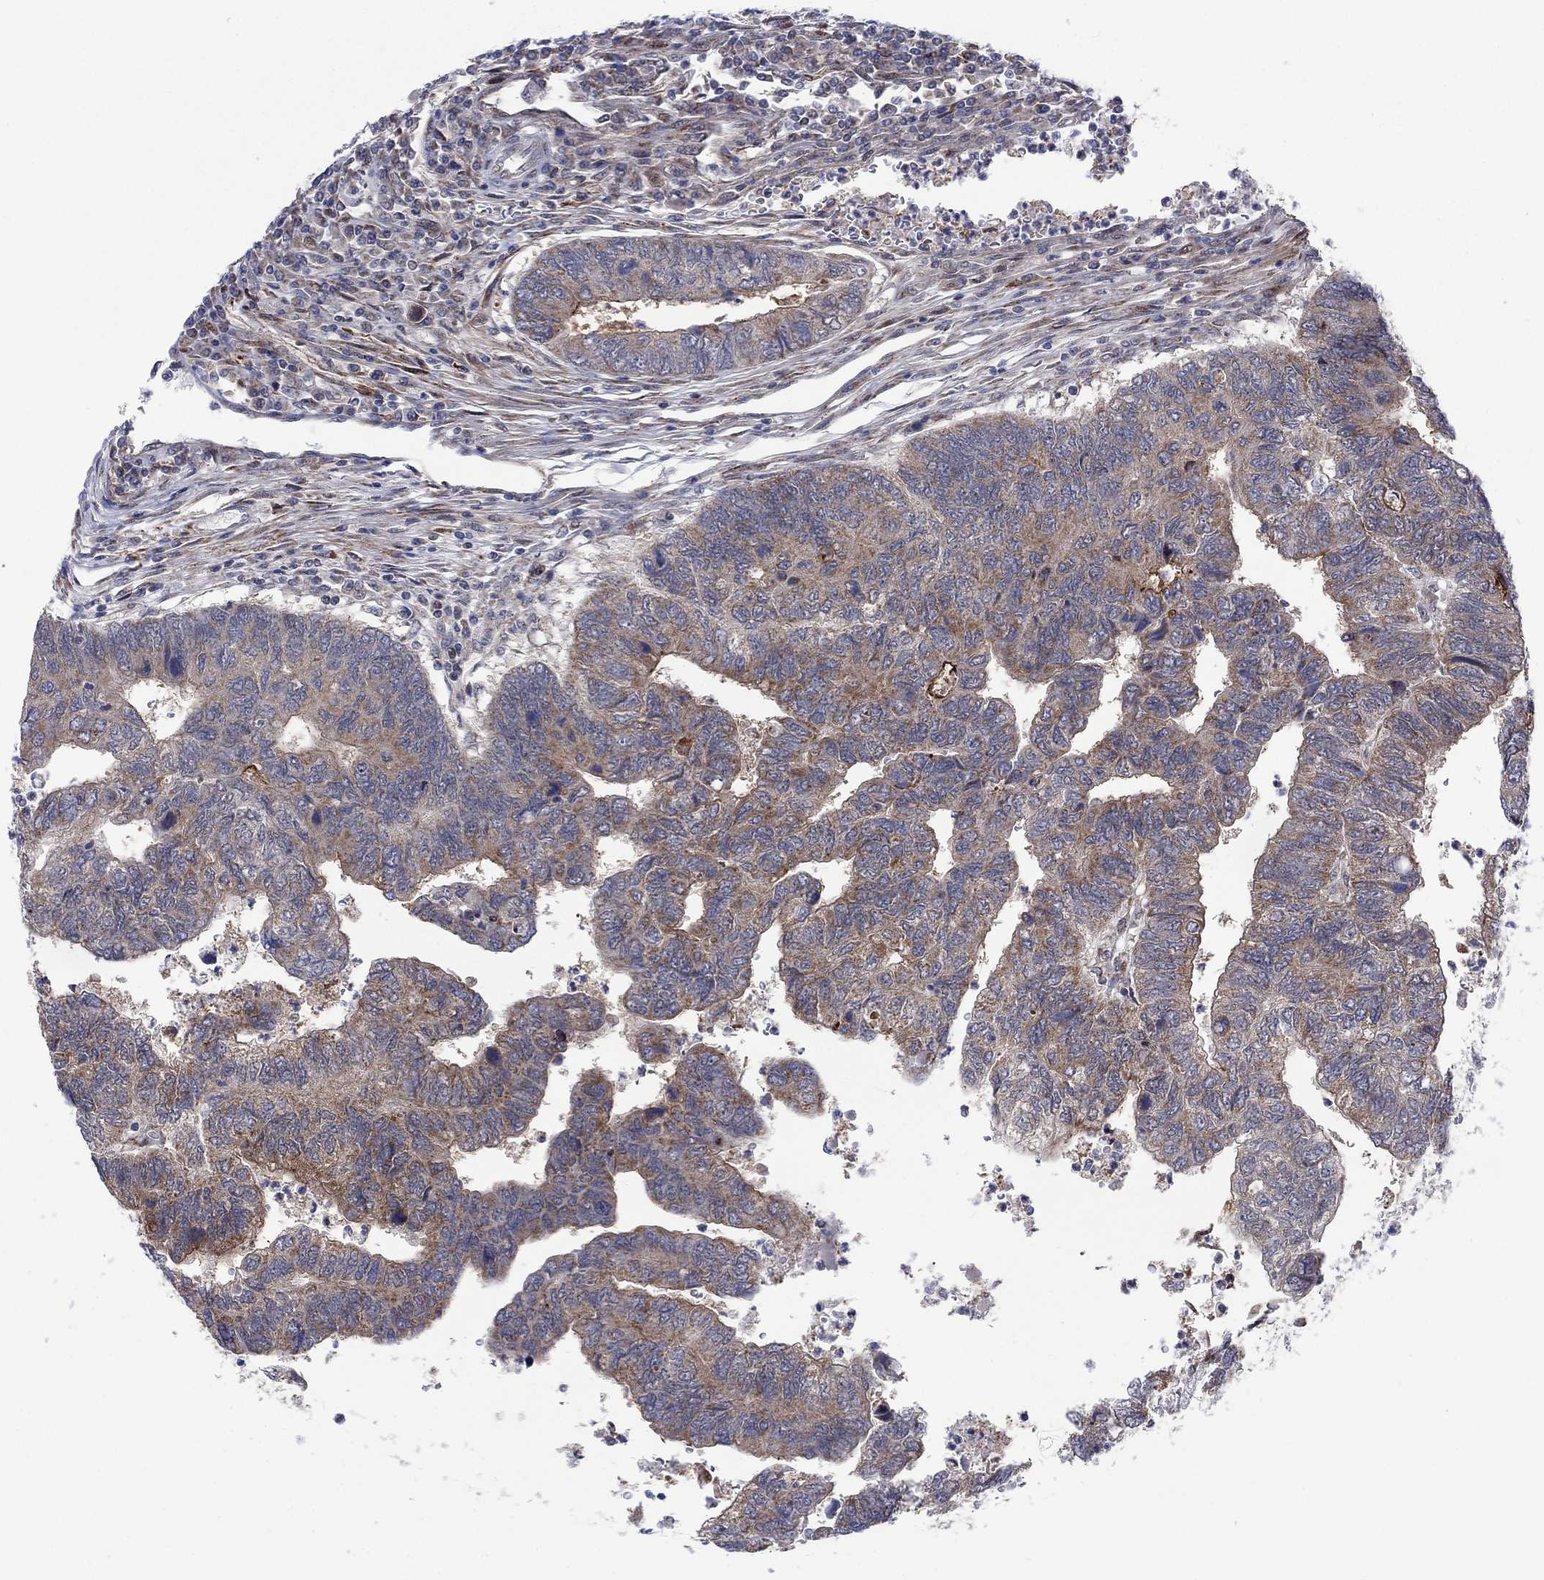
{"staining": {"intensity": "strong", "quantity": "<25%", "location": "cytoplasmic/membranous"}, "tissue": "colorectal cancer", "cell_type": "Tumor cells", "image_type": "cancer", "snomed": [{"axis": "morphology", "description": "Adenocarcinoma, NOS"}, {"axis": "topography", "description": "Colon"}], "caption": "This histopathology image displays colorectal cancer stained with immunohistochemistry to label a protein in brown. The cytoplasmic/membranous of tumor cells show strong positivity for the protein. Nuclei are counter-stained blue.", "gene": "SLC35F2", "patient": {"sex": "female", "age": 67}}